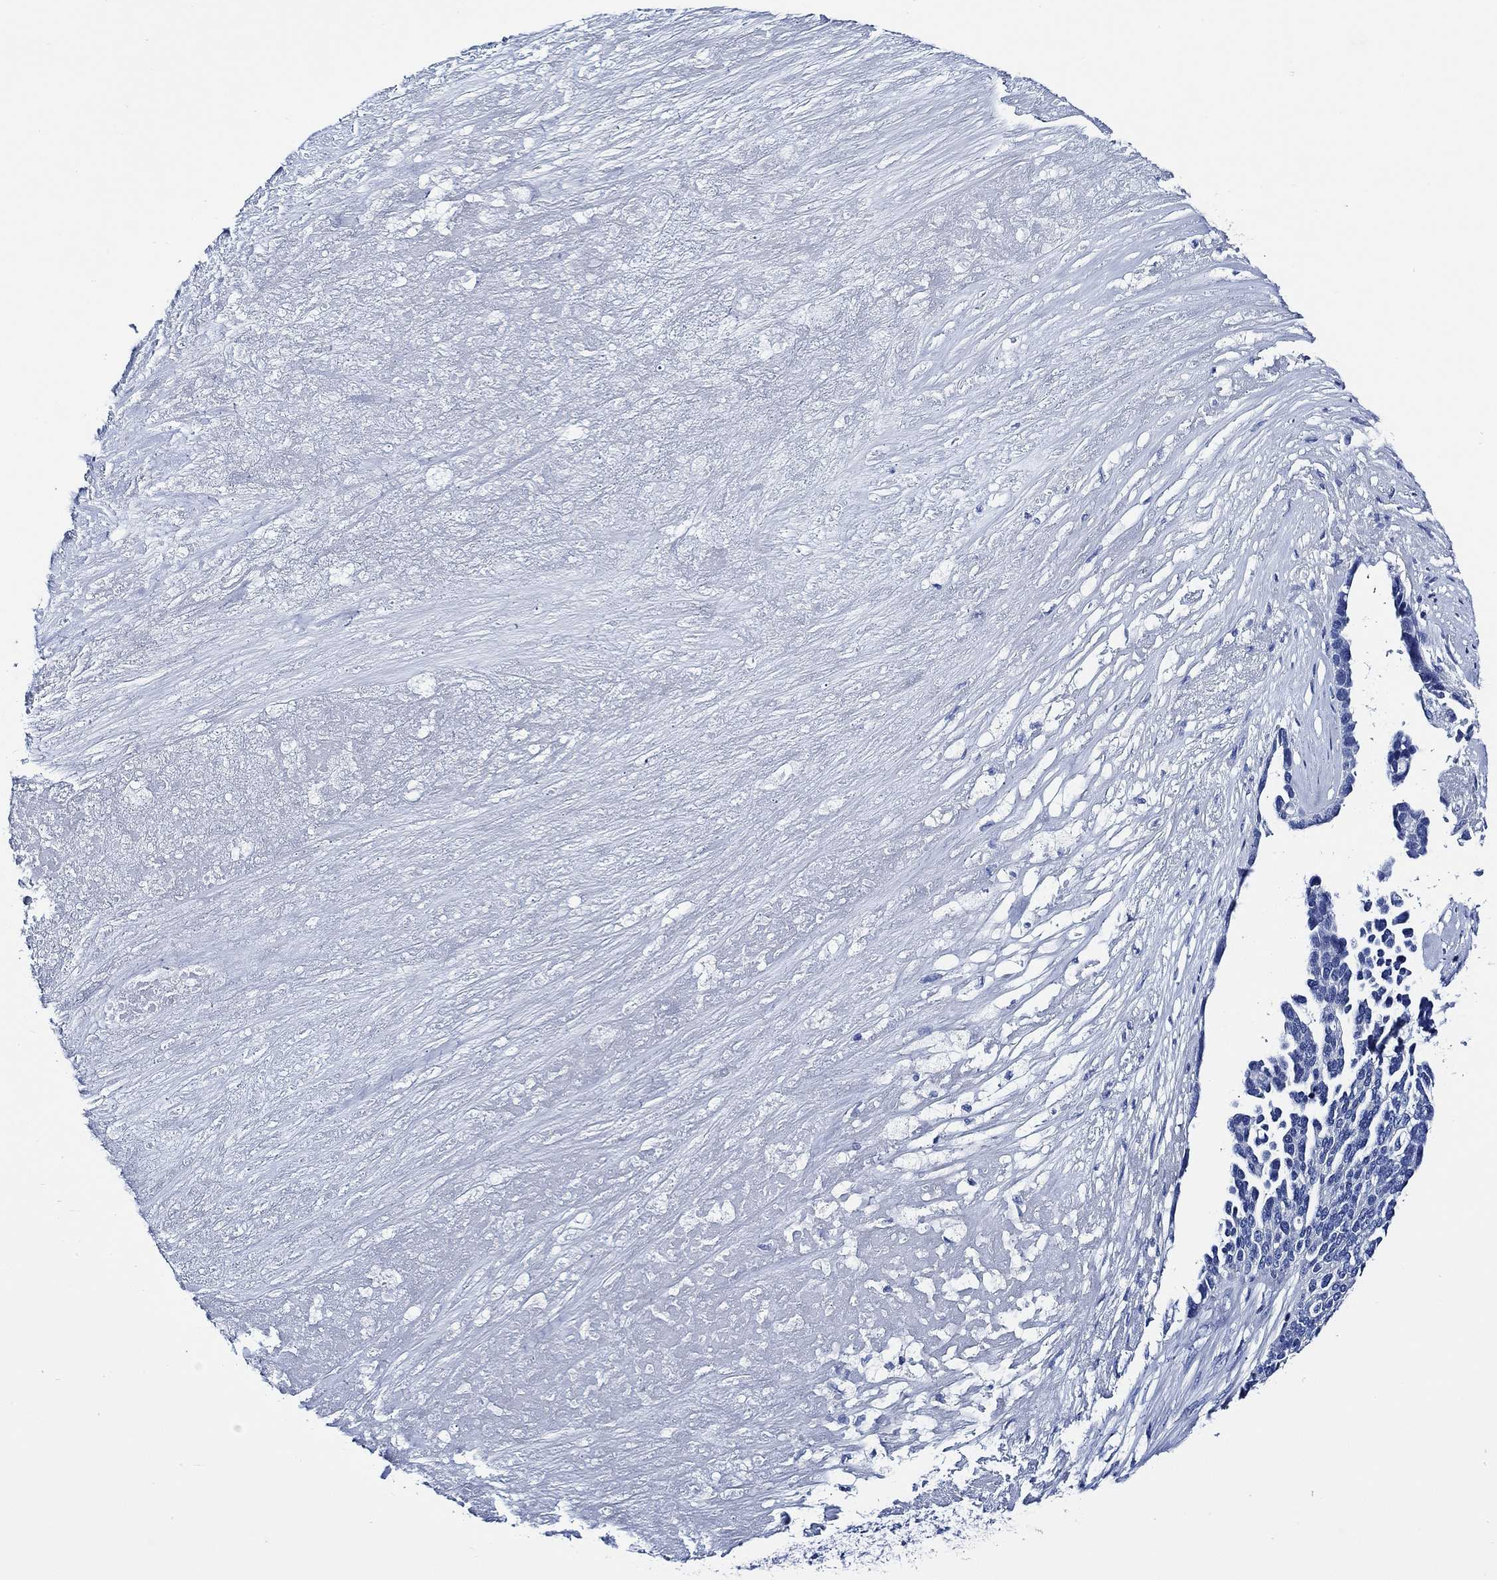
{"staining": {"intensity": "negative", "quantity": "none", "location": "none"}, "tissue": "ovarian cancer", "cell_type": "Tumor cells", "image_type": "cancer", "snomed": [{"axis": "morphology", "description": "Cystadenocarcinoma, serous, NOS"}, {"axis": "topography", "description": "Ovary"}], "caption": "Ovarian cancer (serous cystadenocarcinoma) stained for a protein using IHC exhibits no positivity tumor cells.", "gene": "WDR62", "patient": {"sex": "female", "age": 54}}